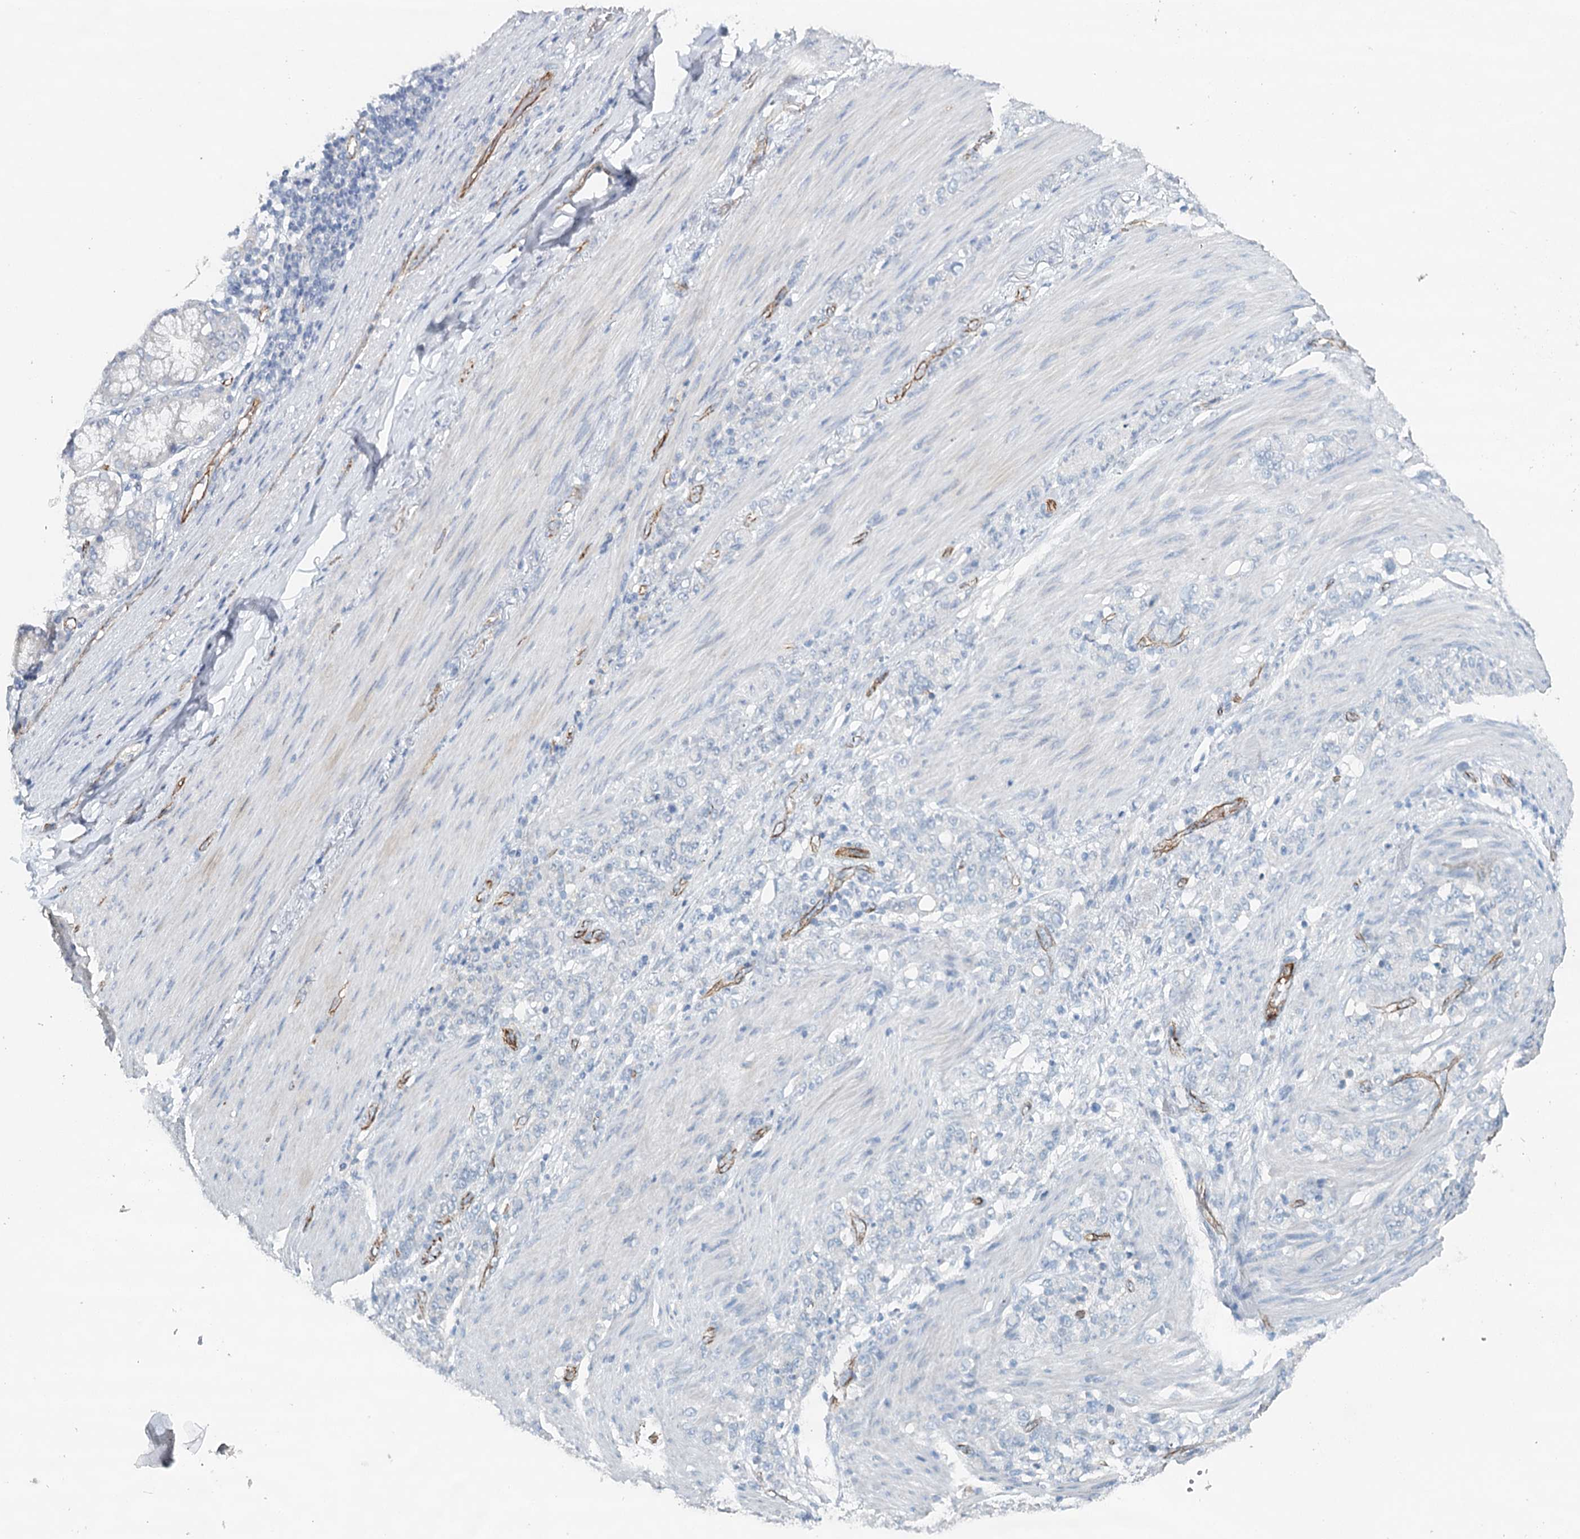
{"staining": {"intensity": "negative", "quantity": "none", "location": "none"}, "tissue": "stomach cancer", "cell_type": "Tumor cells", "image_type": "cancer", "snomed": [{"axis": "morphology", "description": "Adenocarcinoma, NOS"}, {"axis": "topography", "description": "Stomach"}], "caption": "Immunohistochemistry micrograph of stomach adenocarcinoma stained for a protein (brown), which demonstrates no staining in tumor cells. Nuclei are stained in blue.", "gene": "SYNPO", "patient": {"sex": "female", "age": 79}}